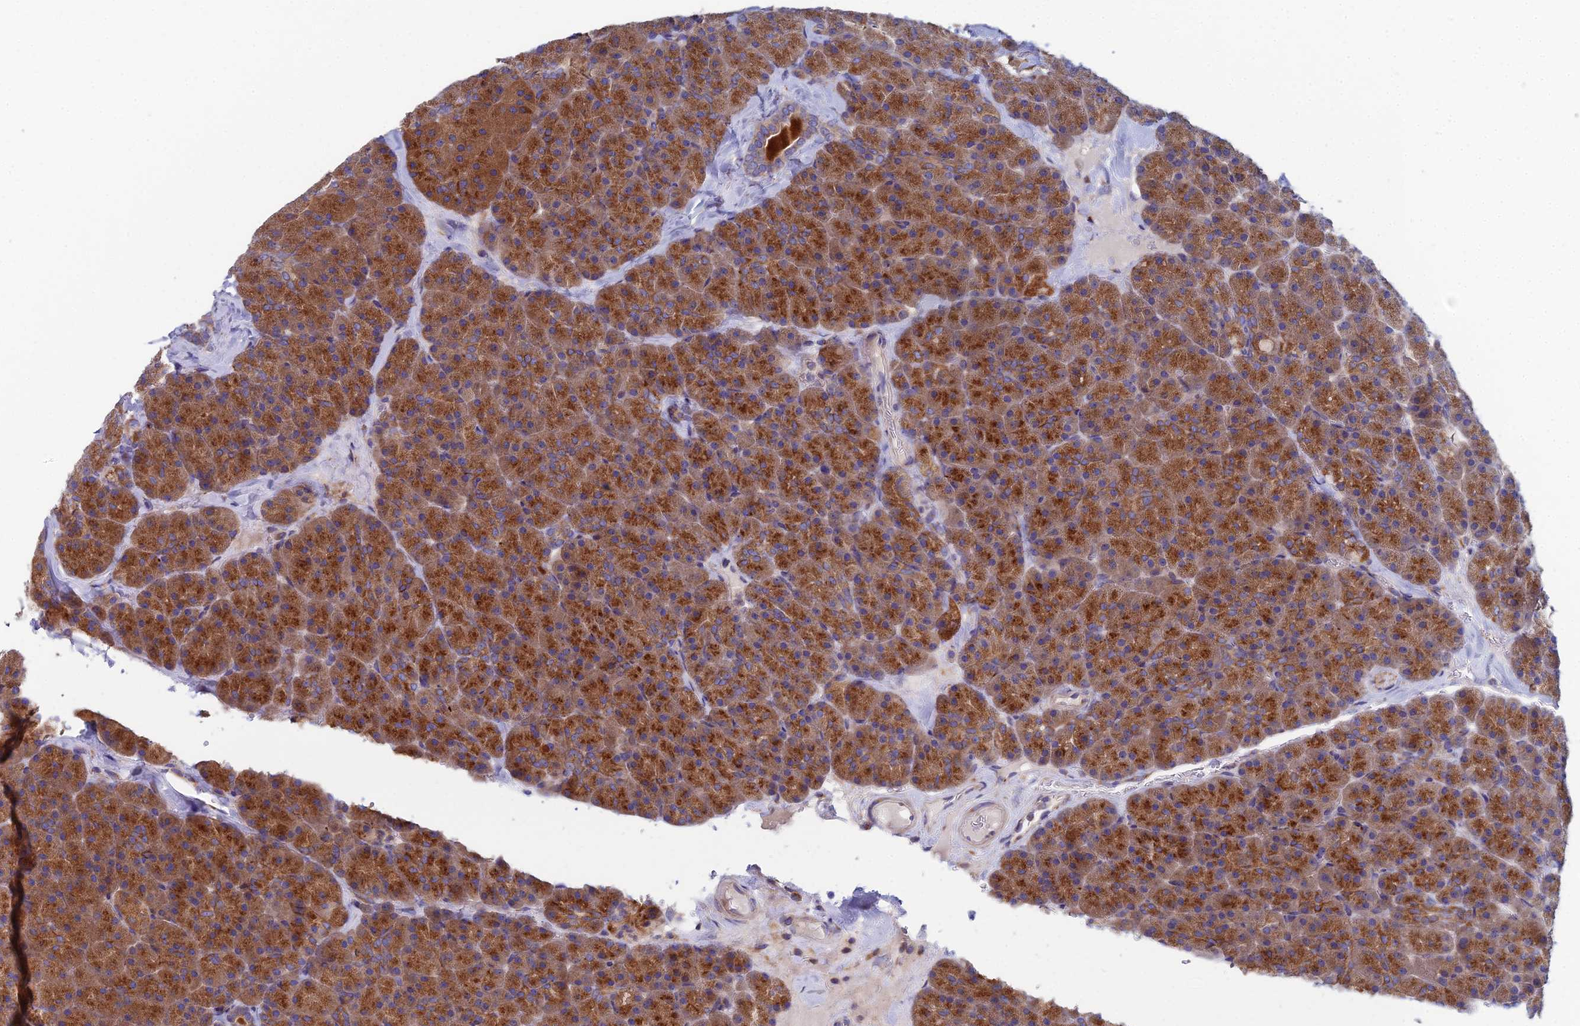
{"staining": {"intensity": "strong", "quantity": ">75%", "location": "cytoplasmic/membranous"}, "tissue": "pancreas", "cell_type": "Exocrine glandular cells", "image_type": "normal", "snomed": [{"axis": "morphology", "description": "Normal tissue, NOS"}, {"axis": "topography", "description": "Pancreas"}], "caption": "Protein staining reveals strong cytoplasmic/membranous positivity in about >75% of exocrine glandular cells in benign pancreas. (DAB (3,3'-diaminobenzidine) IHC, brown staining for protein, blue staining for nuclei).", "gene": "CLCN3", "patient": {"sex": "male", "age": 36}}